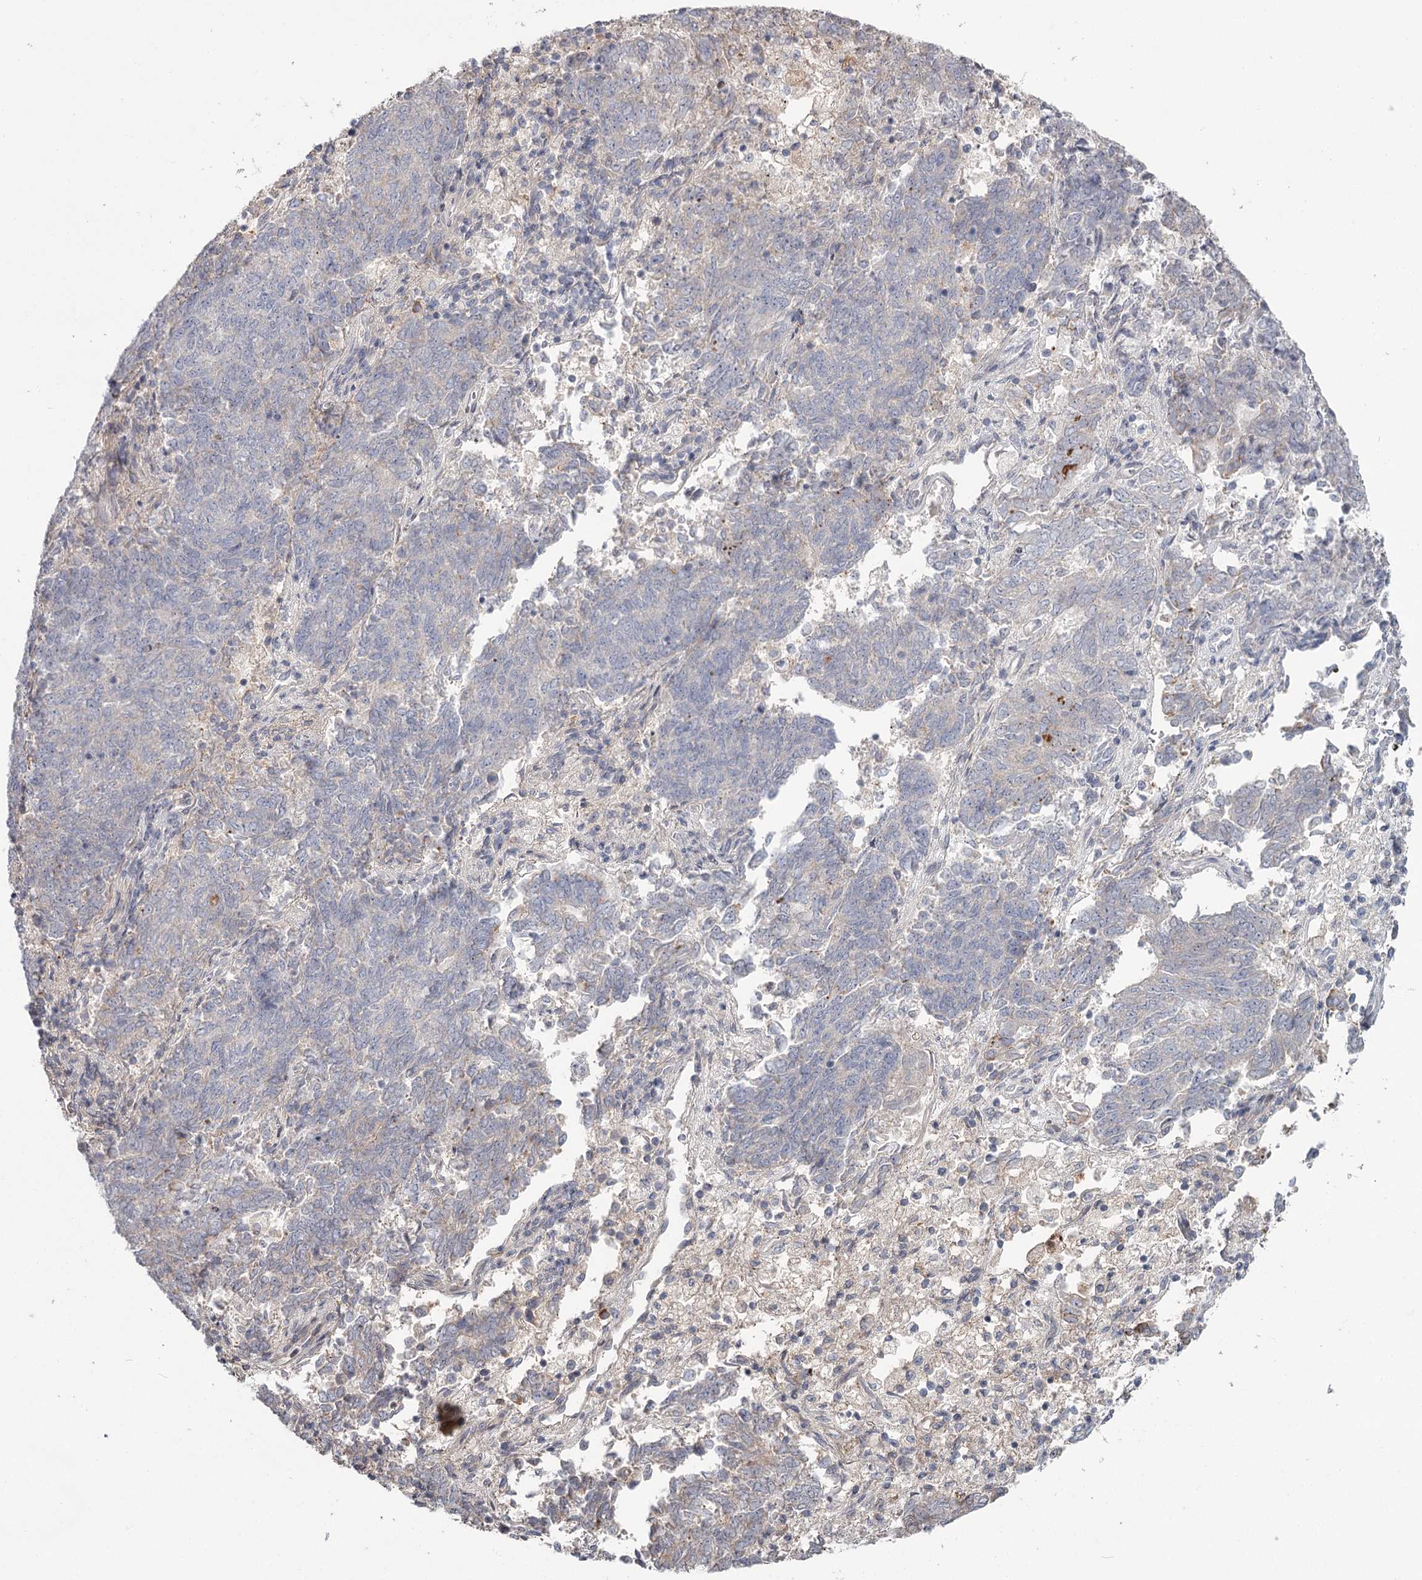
{"staining": {"intensity": "weak", "quantity": "25%-75%", "location": "cytoplasmic/membranous"}, "tissue": "endometrial cancer", "cell_type": "Tumor cells", "image_type": "cancer", "snomed": [{"axis": "morphology", "description": "Adenocarcinoma, NOS"}, {"axis": "topography", "description": "Endometrium"}], "caption": "A low amount of weak cytoplasmic/membranous positivity is present in about 25%-75% of tumor cells in adenocarcinoma (endometrial) tissue.", "gene": "DHRS9", "patient": {"sex": "female", "age": 80}}